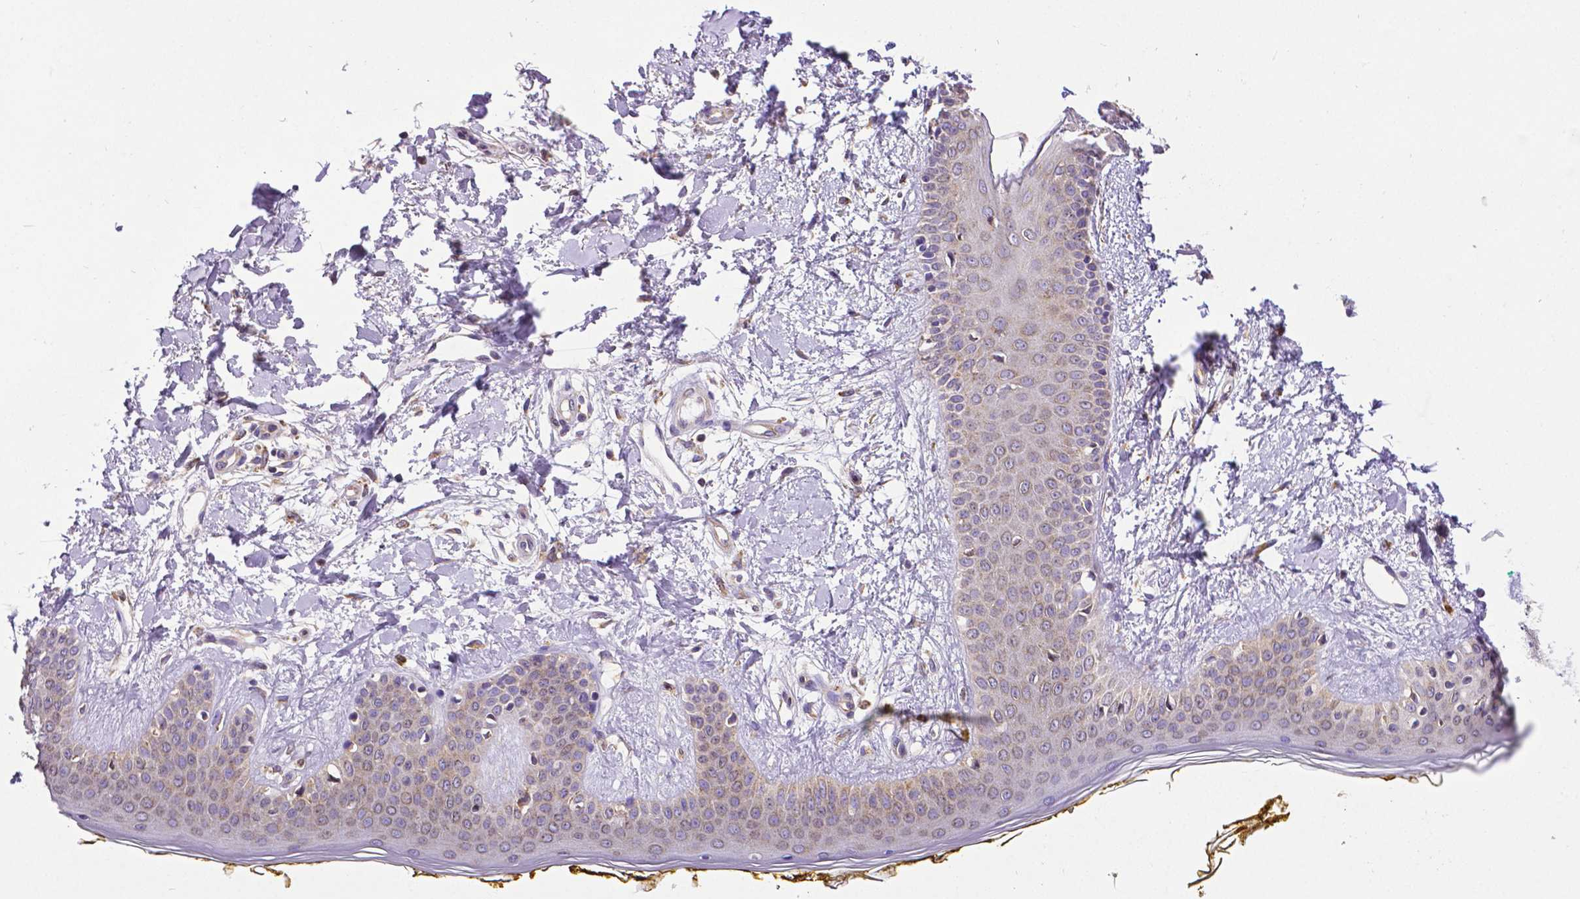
{"staining": {"intensity": "moderate", "quantity": "<25%", "location": "cytoplasmic/membranous"}, "tissue": "skin", "cell_type": "Fibroblasts", "image_type": "normal", "snomed": [{"axis": "morphology", "description": "Normal tissue, NOS"}, {"axis": "topography", "description": "Skin"}], "caption": "Protein expression analysis of normal skin demonstrates moderate cytoplasmic/membranous staining in approximately <25% of fibroblasts. (Brightfield microscopy of DAB IHC at high magnification).", "gene": "MTDH", "patient": {"sex": "female", "age": 34}}